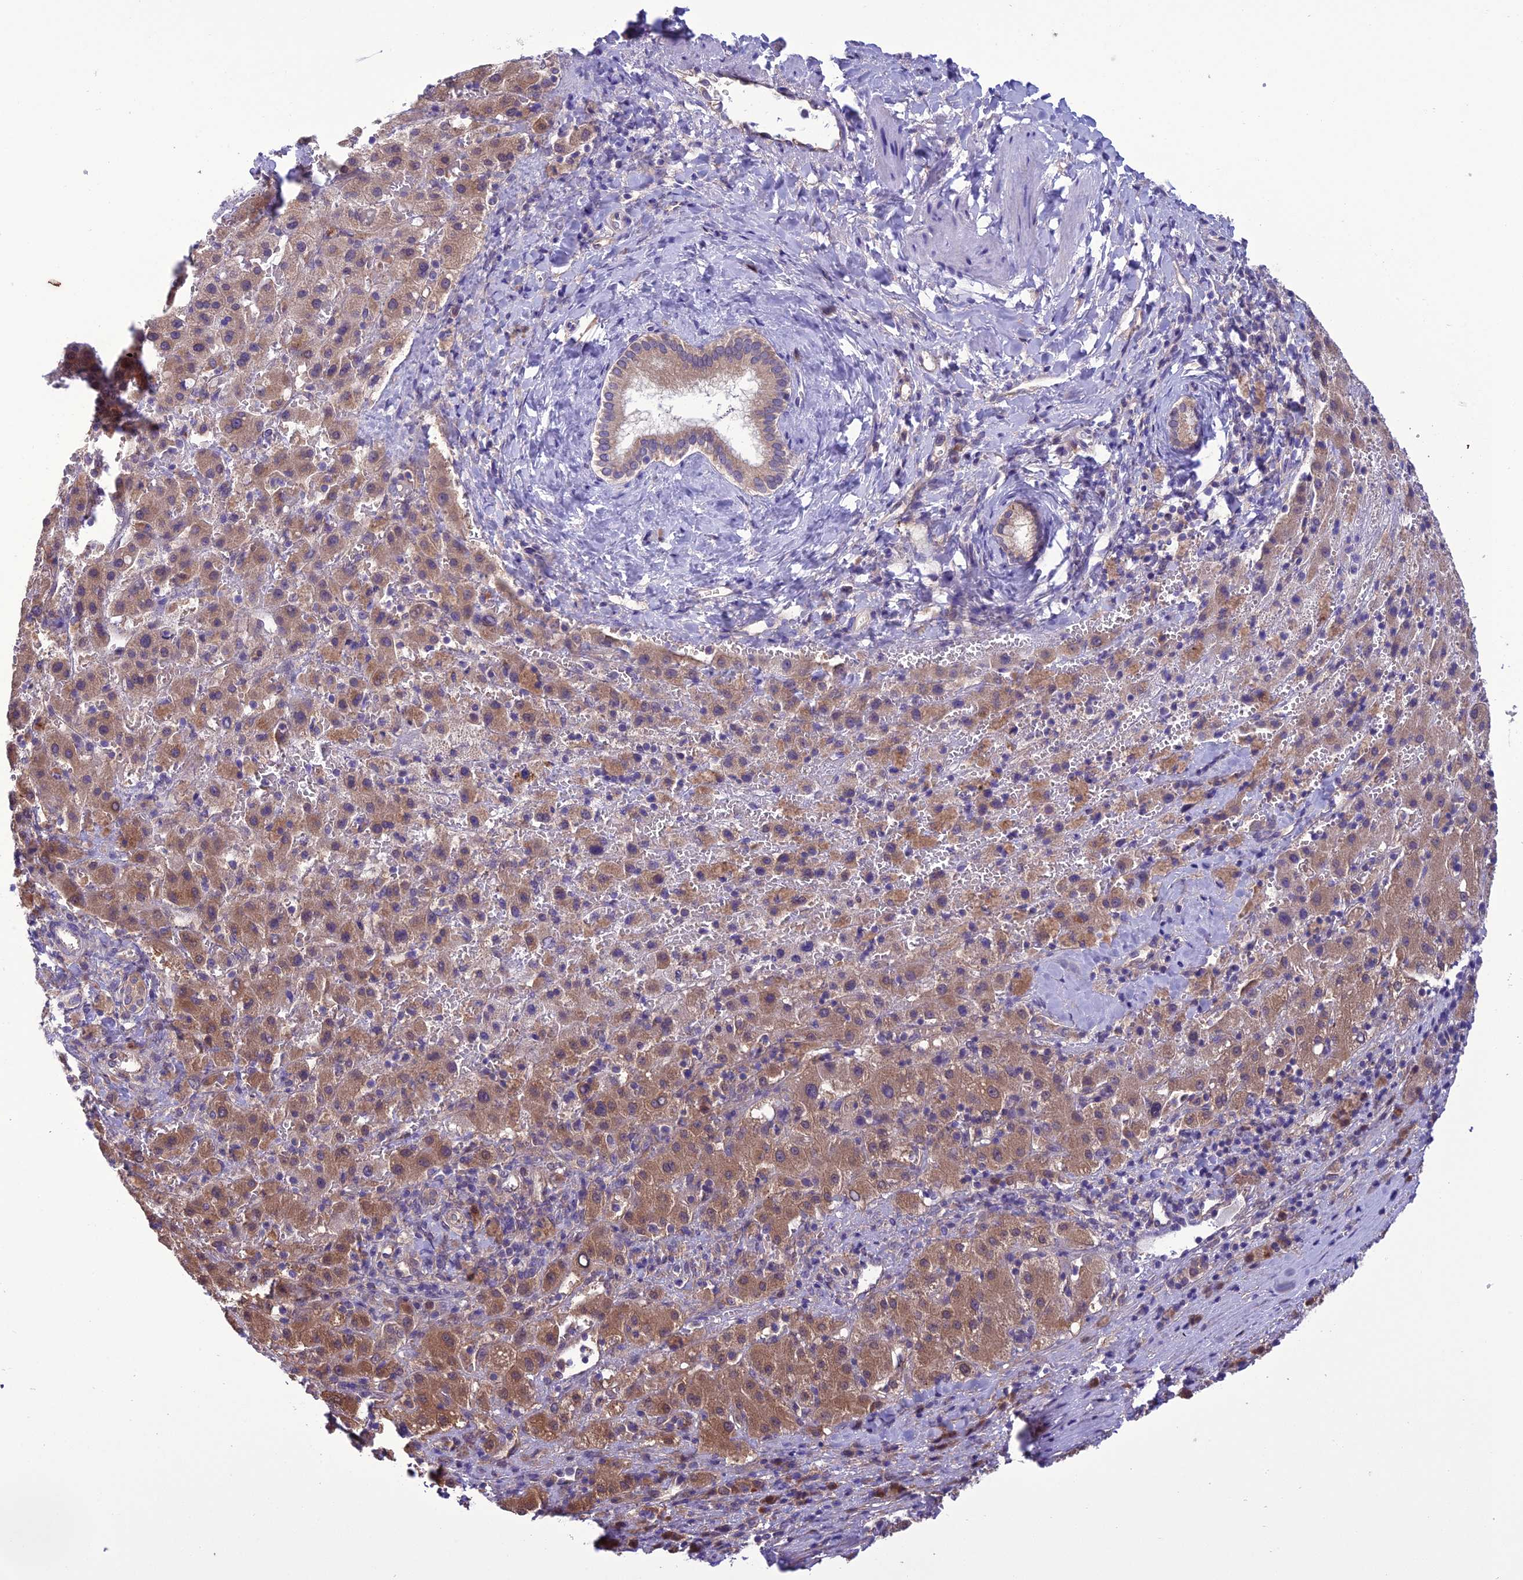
{"staining": {"intensity": "moderate", "quantity": ">75%", "location": "cytoplasmic/membranous"}, "tissue": "liver cancer", "cell_type": "Tumor cells", "image_type": "cancer", "snomed": [{"axis": "morphology", "description": "Carcinoma, Hepatocellular, NOS"}, {"axis": "topography", "description": "Liver"}], "caption": "Immunohistochemistry (IHC) image of neoplastic tissue: liver cancer stained using IHC shows medium levels of moderate protein expression localized specifically in the cytoplasmic/membranous of tumor cells, appearing as a cytoplasmic/membranous brown color.", "gene": "BORCS6", "patient": {"sex": "female", "age": 58}}